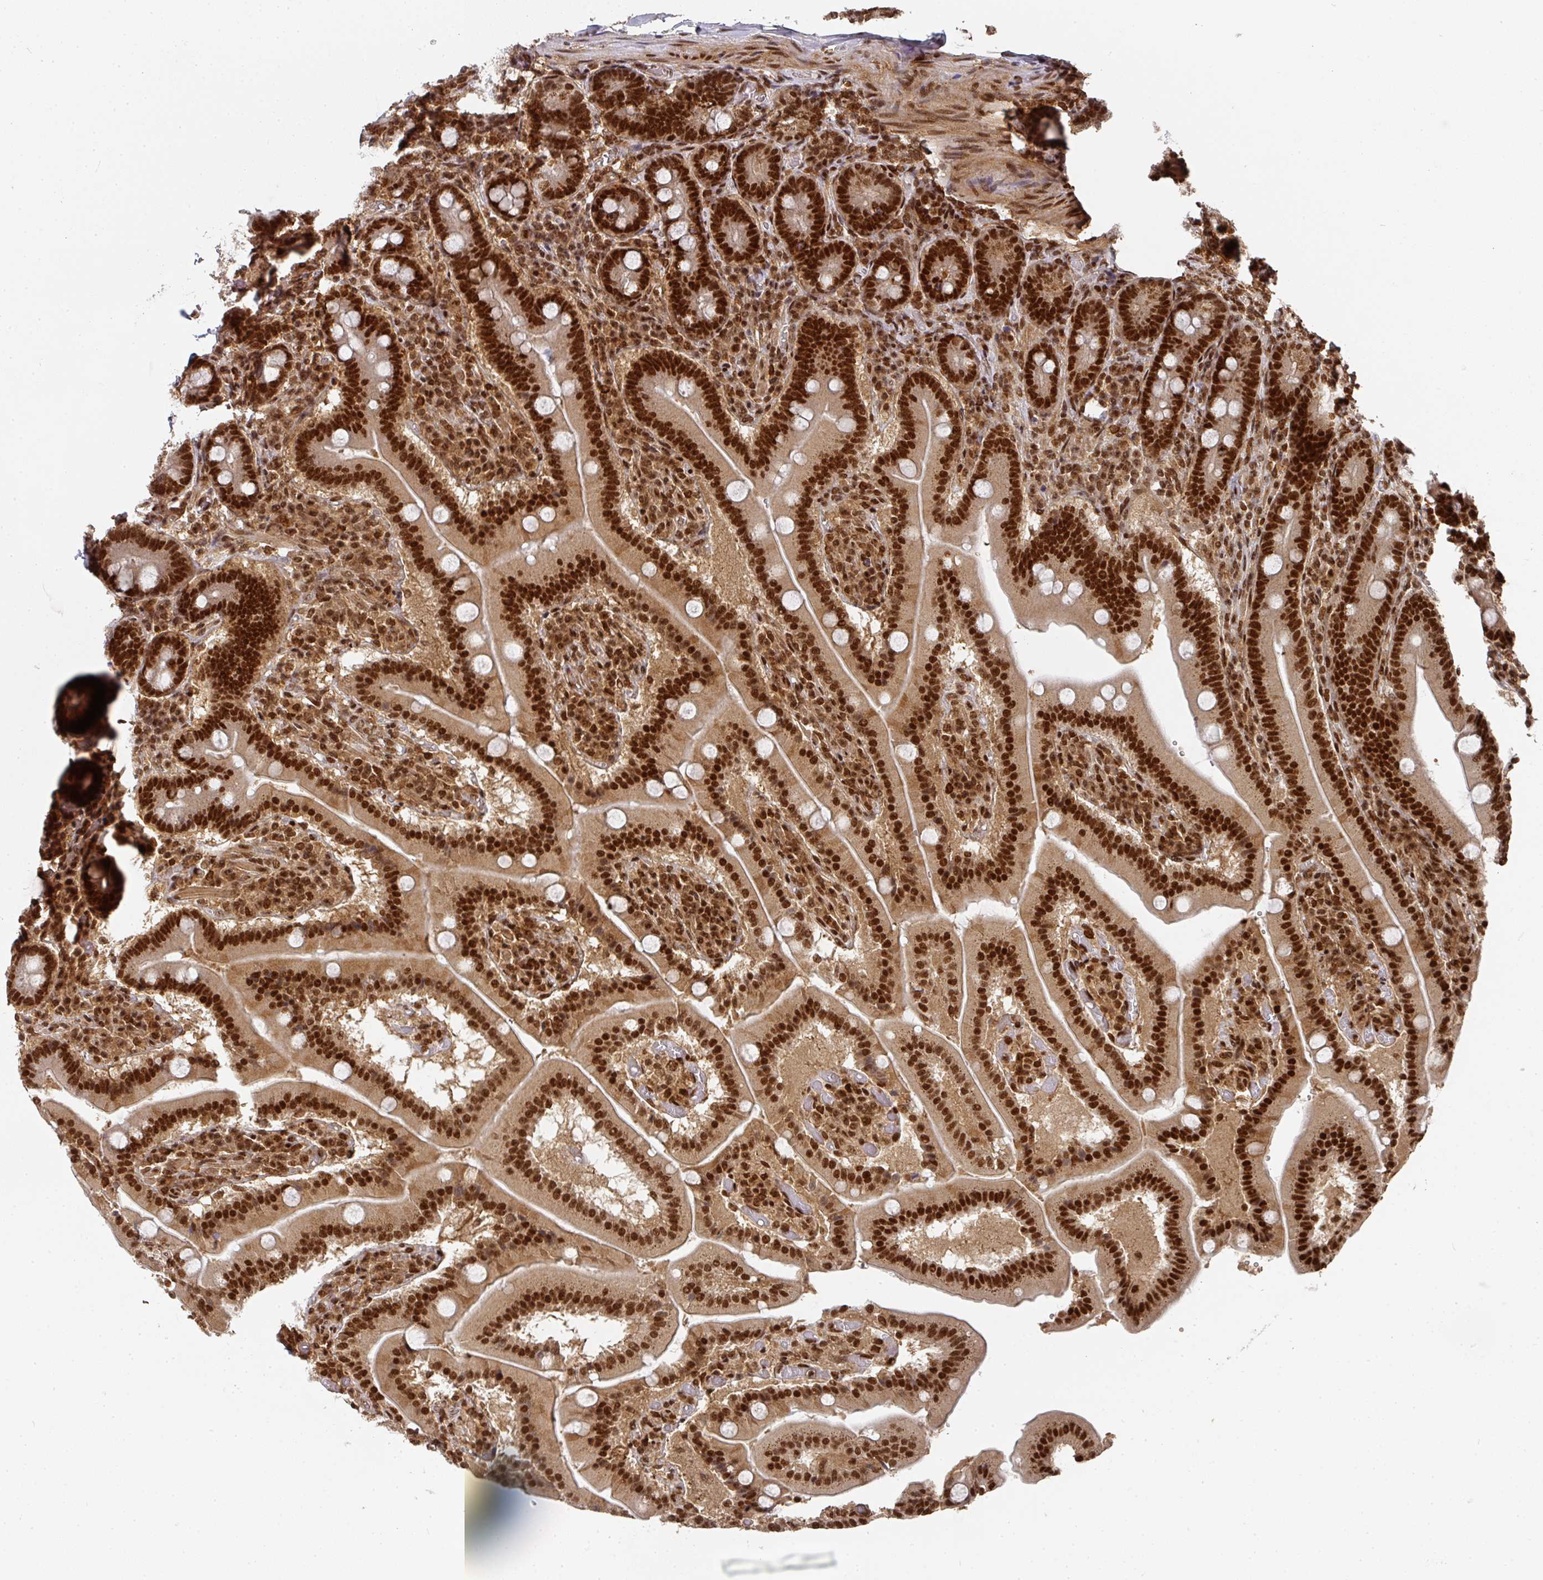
{"staining": {"intensity": "strong", "quantity": ">75%", "location": "cytoplasmic/membranous,nuclear"}, "tissue": "duodenum", "cell_type": "Glandular cells", "image_type": "normal", "snomed": [{"axis": "morphology", "description": "Normal tissue, NOS"}, {"axis": "topography", "description": "Duodenum"}], "caption": "The immunohistochemical stain shows strong cytoplasmic/membranous,nuclear positivity in glandular cells of benign duodenum.", "gene": "DIDO1", "patient": {"sex": "female", "age": 62}}